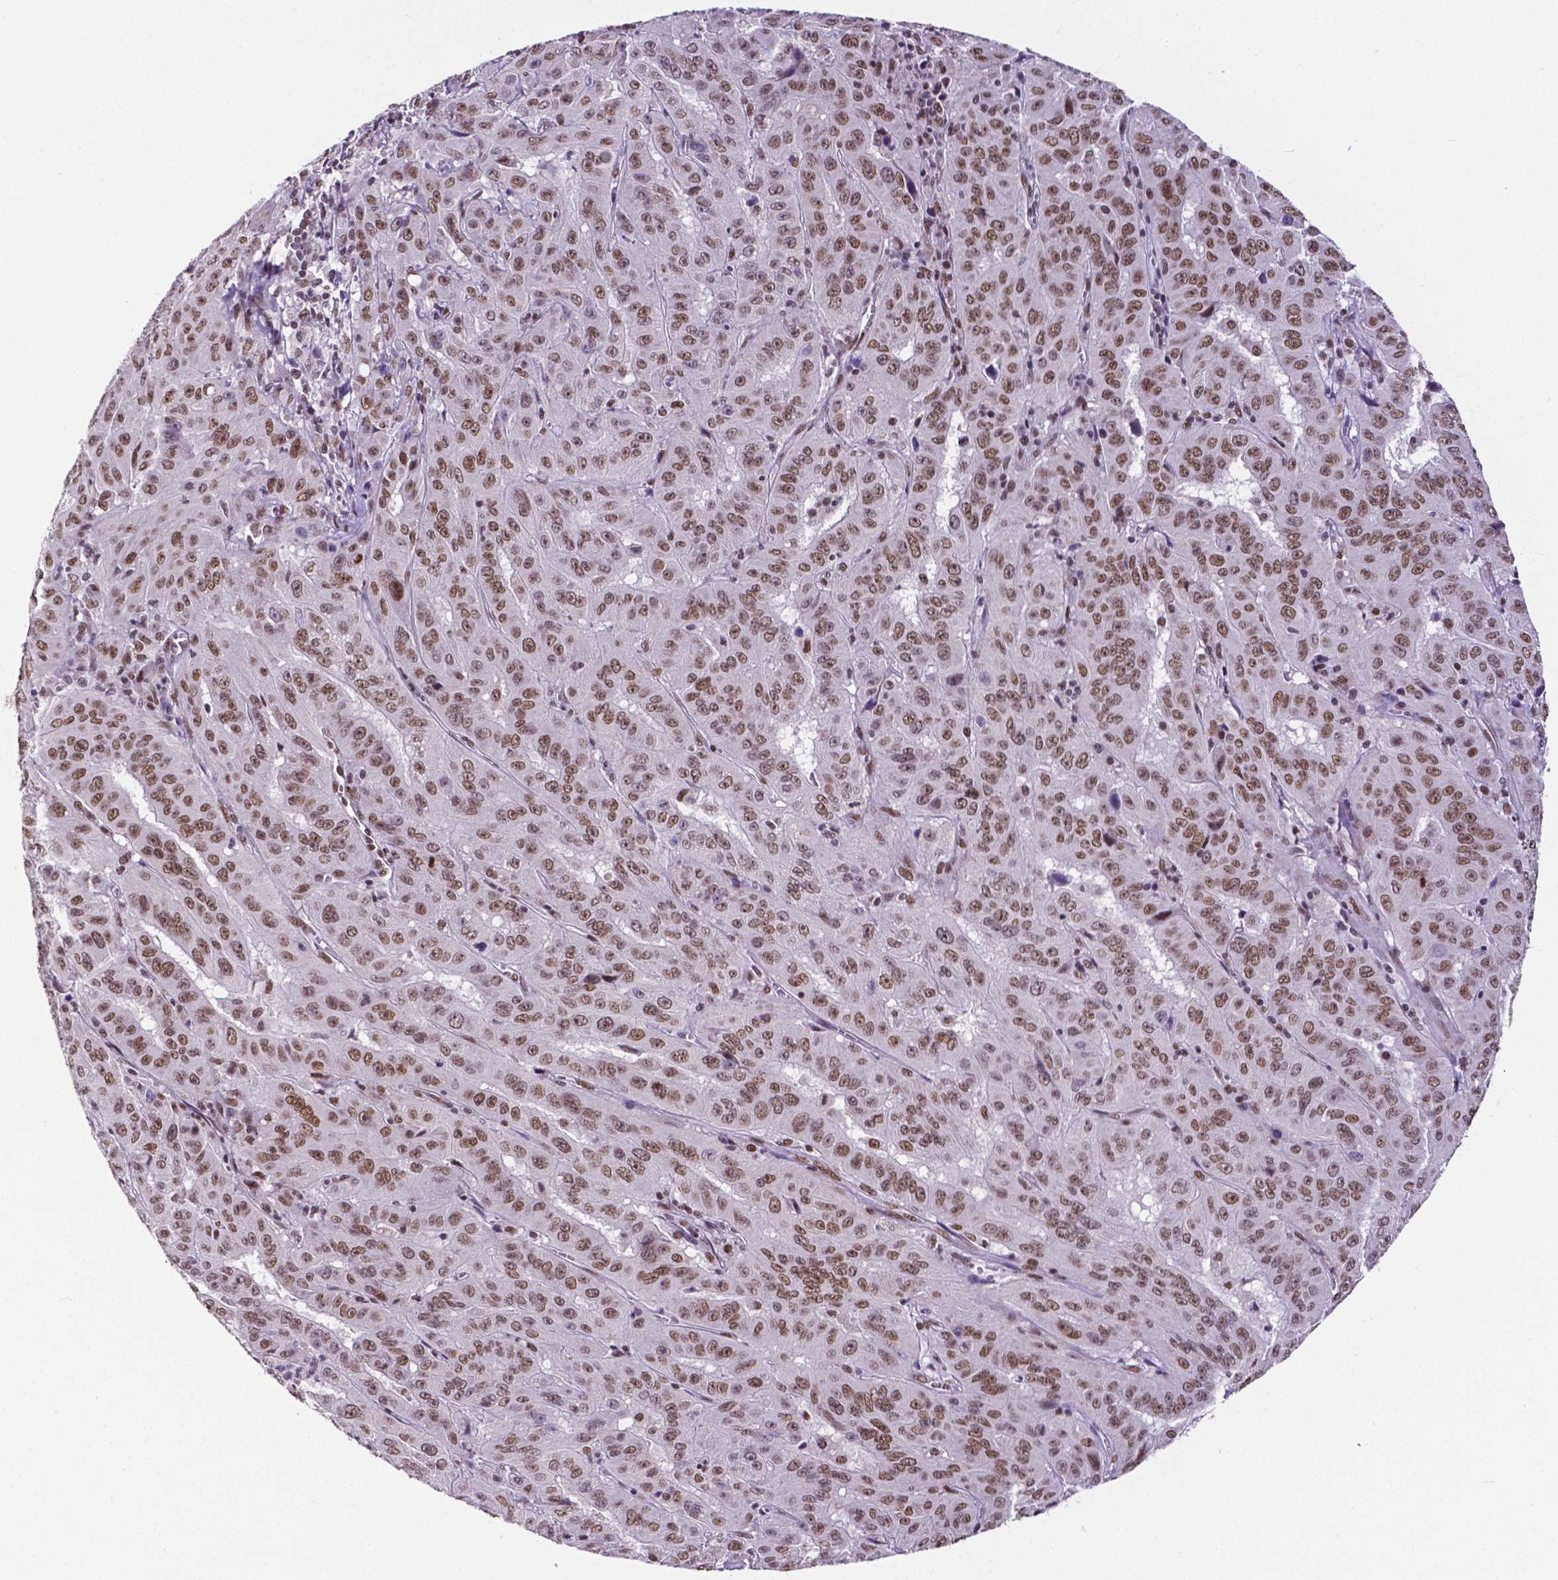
{"staining": {"intensity": "moderate", "quantity": ">75%", "location": "nuclear"}, "tissue": "pancreatic cancer", "cell_type": "Tumor cells", "image_type": "cancer", "snomed": [{"axis": "morphology", "description": "Adenocarcinoma, NOS"}, {"axis": "topography", "description": "Pancreas"}], "caption": "Pancreatic adenocarcinoma stained for a protein (brown) exhibits moderate nuclear positive expression in approximately >75% of tumor cells.", "gene": "ATRX", "patient": {"sex": "male", "age": 63}}